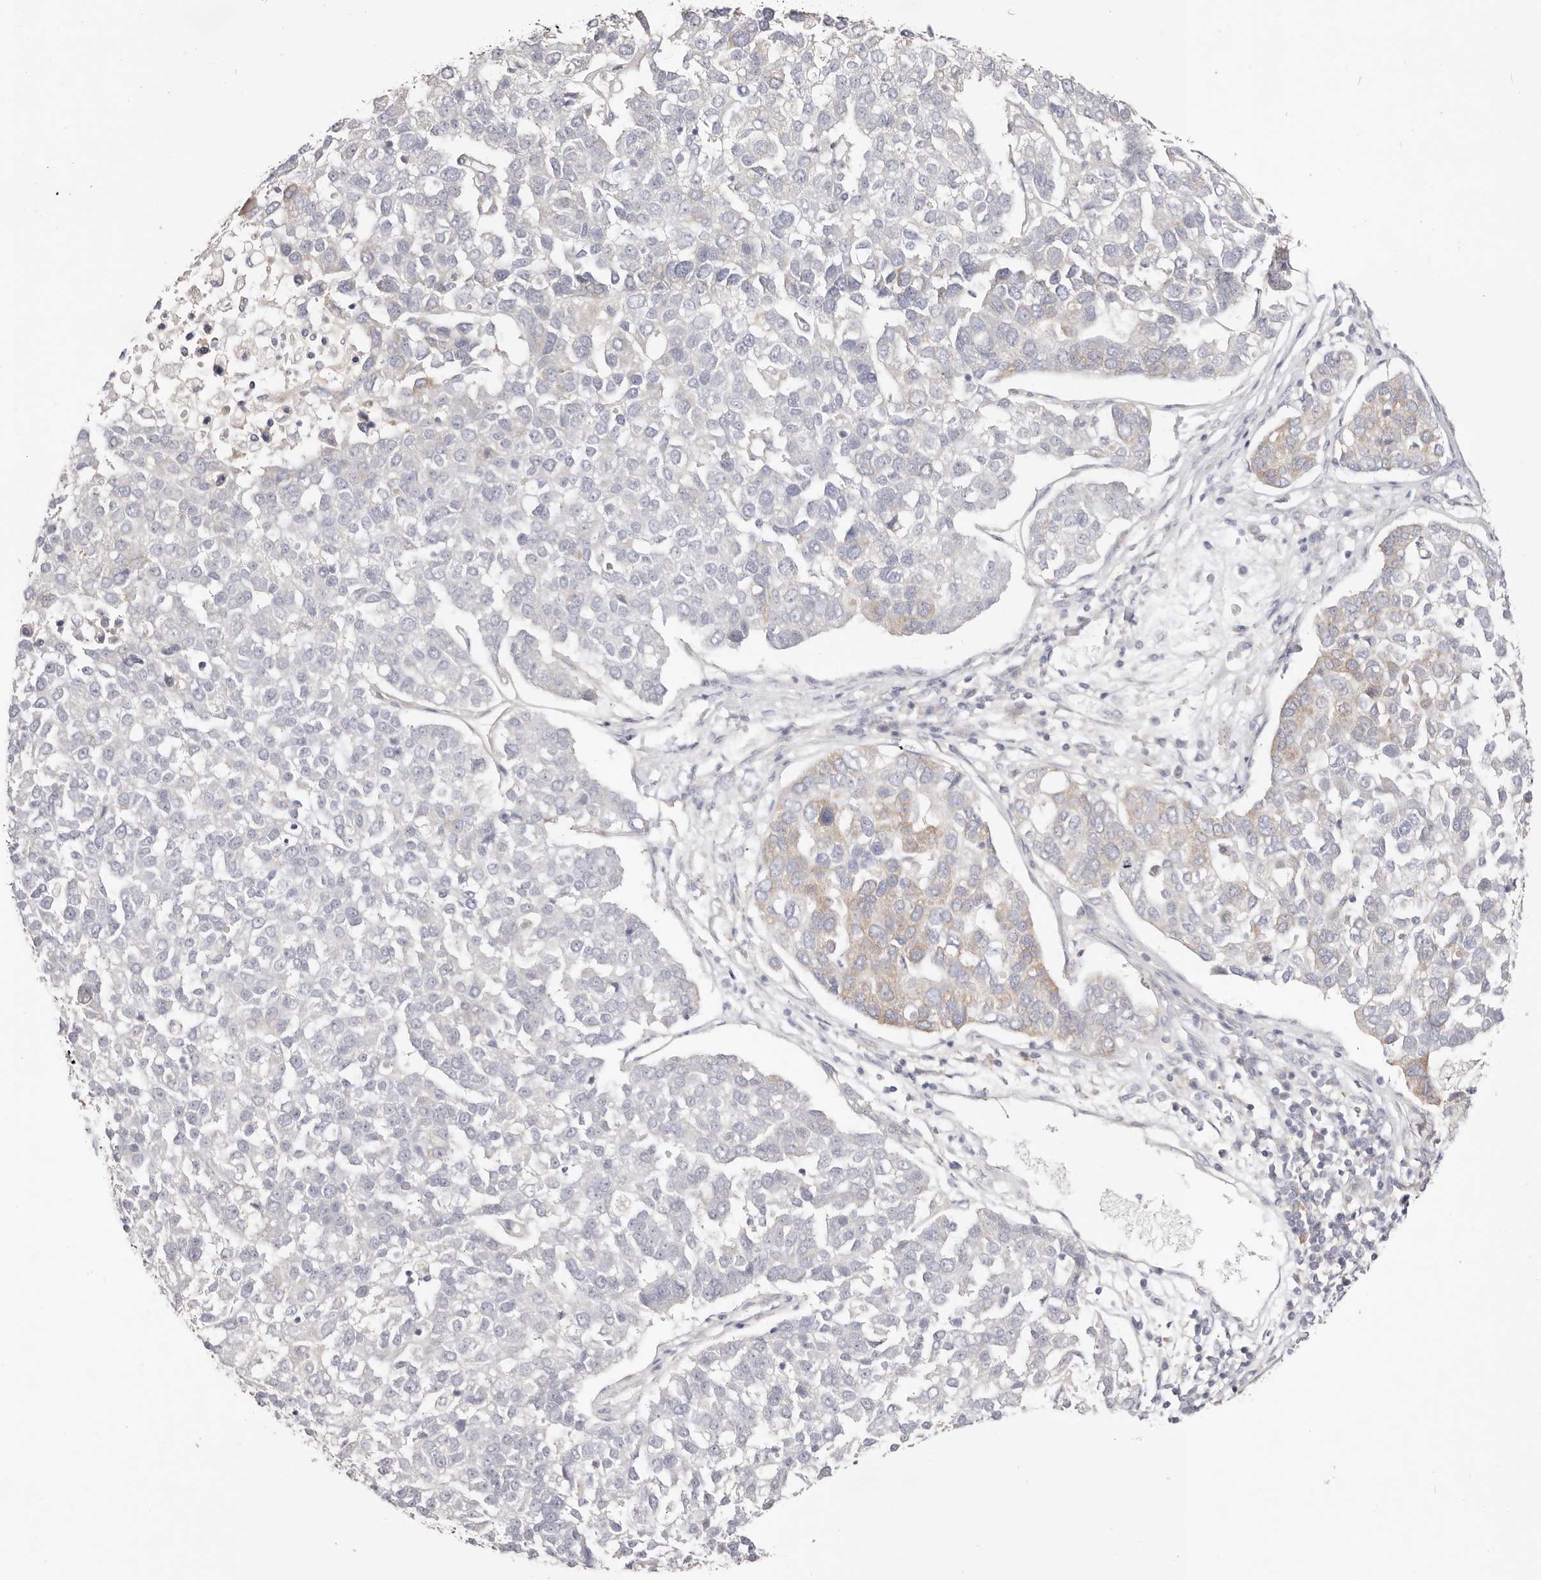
{"staining": {"intensity": "weak", "quantity": "<25%", "location": "cytoplasmic/membranous"}, "tissue": "pancreatic cancer", "cell_type": "Tumor cells", "image_type": "cancer", "snomed": [{"axis": "morphology", "description": "Adenocarcinoma, NOS"}, {"axis": "topography", "description": "Pancreas"}], "caption": "Immunohistochemical staining of adenocarcinoma (pancreatic) exhibits no significant staining in tumor cells. (IHC, brightfield microscopy, high magnification).", "gene": "GNA13", "patient": {"sex": "female", "age": 61}}